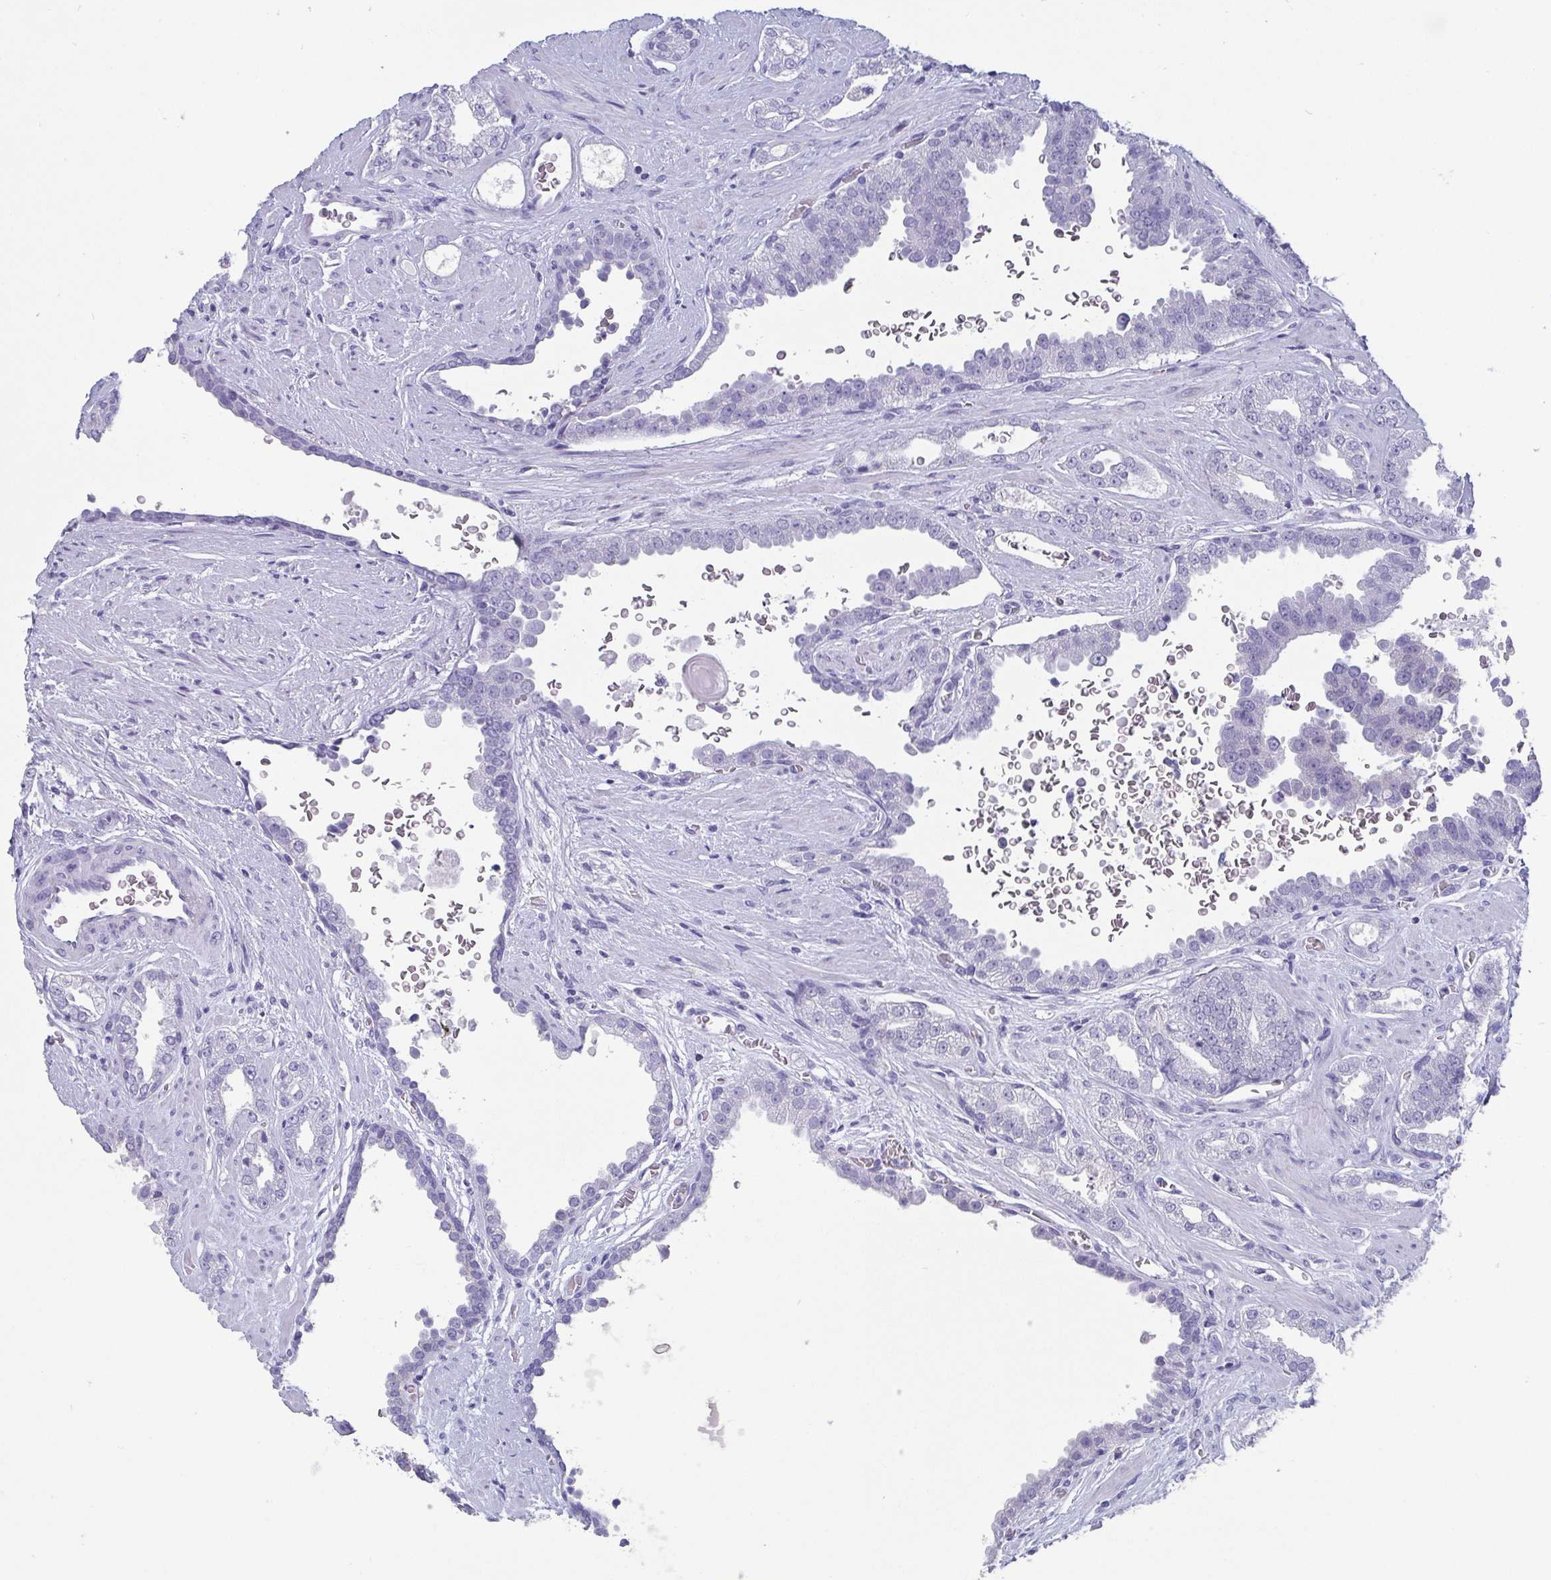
{"staining": {"intensity": "negative", "quantity": "none", "location": "none"}, "tissue": "prostate cancer", "cell_type": "Tumor cells", "image_type": "cancer", "snomed": [{"axis": "morphology", "description": "Adenocarcinoma, Low grade"}, {"axis": "topography", "description": "Prostate"}], "caption": "Immunohistochemistry (IHC) image of neoplastic tissue: prostate cancer stained with DAB exhibits no significant protein staining in tumor cells.", "gene": "SCGN", "patient": {"sex": "male", "age": 67}}